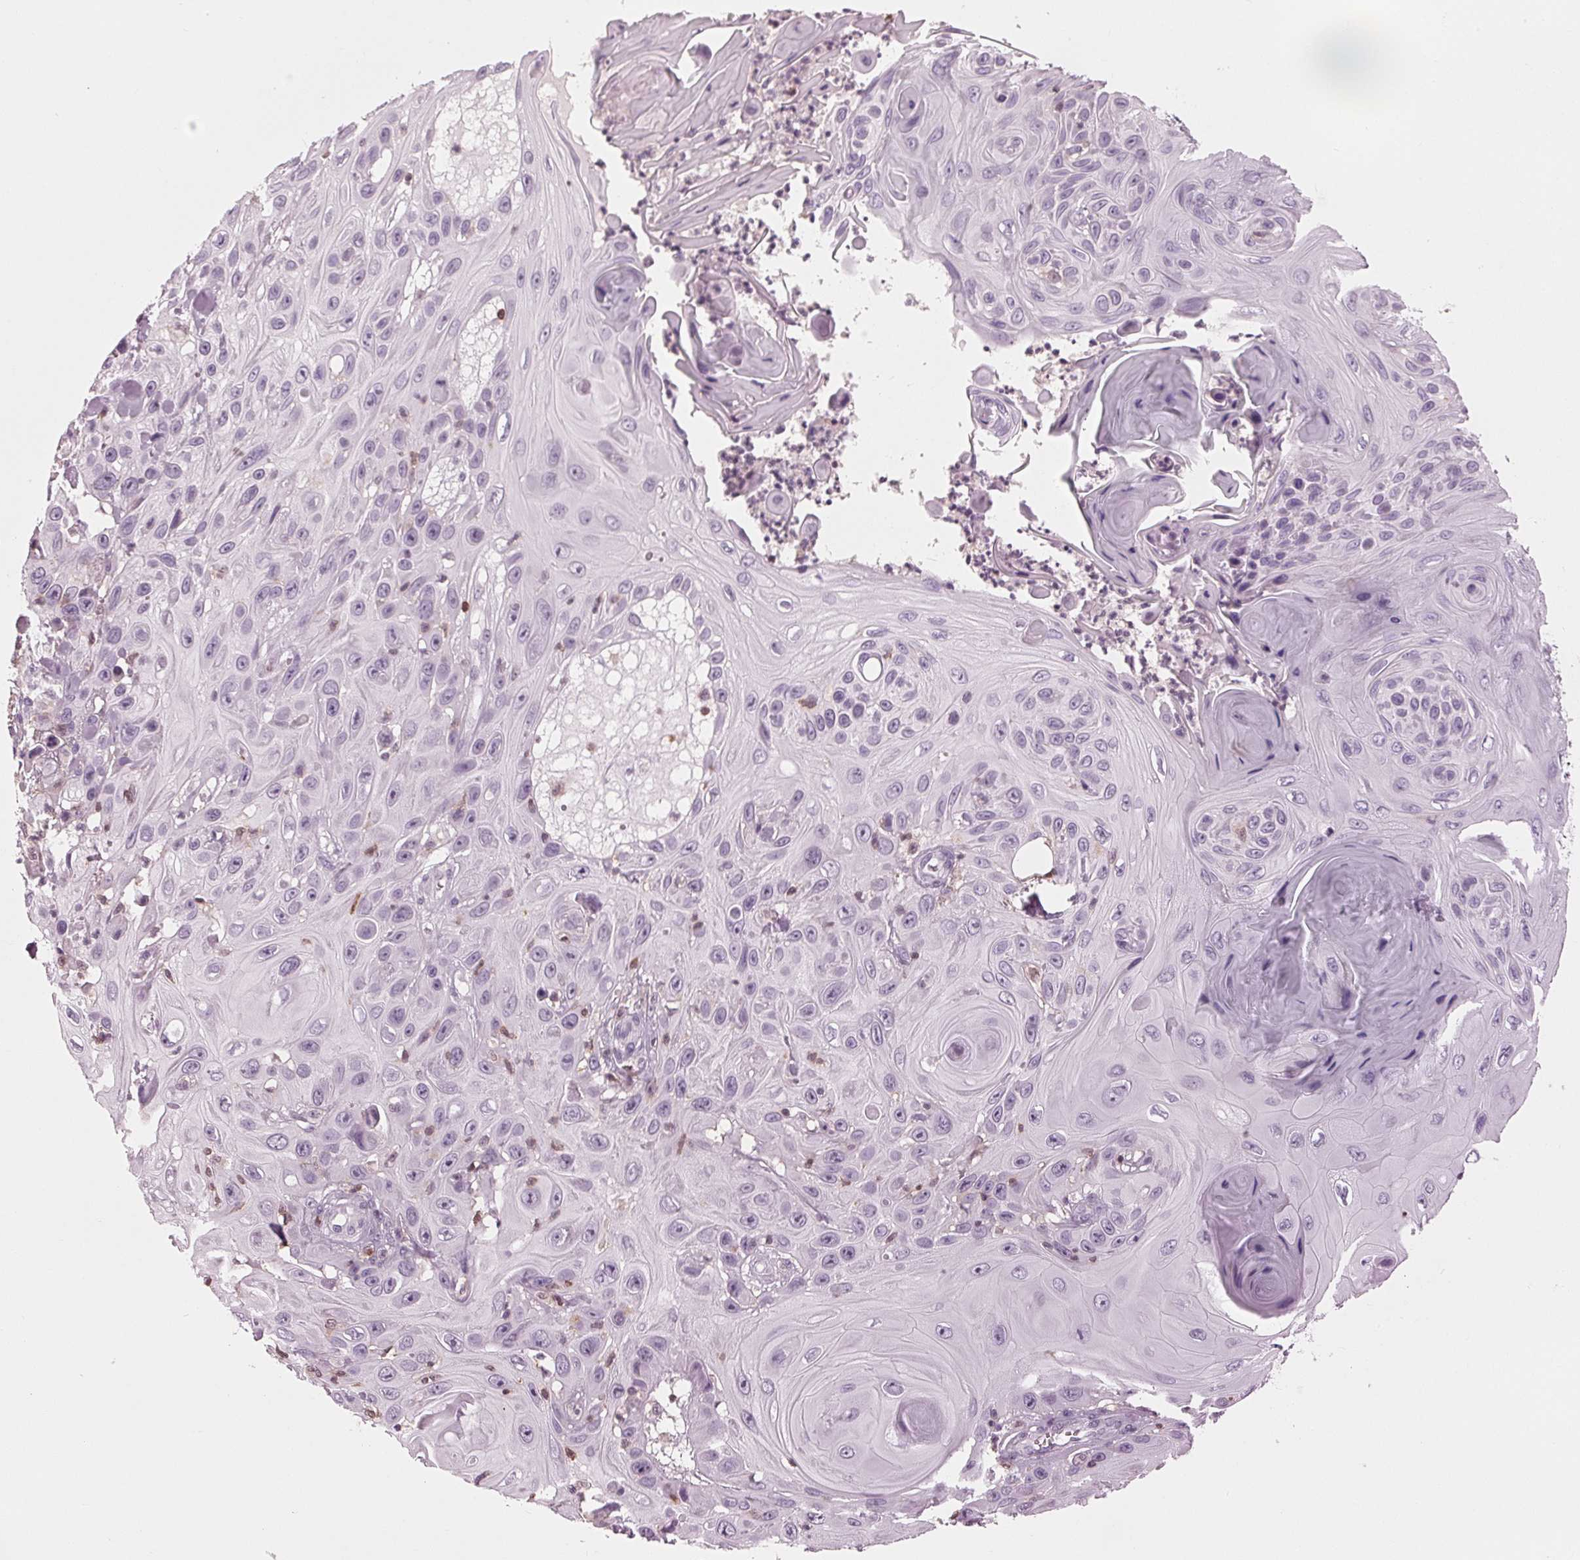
{"staining": {"intensity": "negative", "quantity": "none", "location": "none"}, "tissue": "skin cancer", "cell_type": "Tumor cells", "image_type": "cancer", "snomed": [{"axis": "morphology", "description": "Squamous cell carcinoma, NOS"}, {"axis": "topography", "description": "Skin"}], "caption": "Tumor cells are negative for brown protein staining in skin cancer. The staining was performed using DAB to visualize the protein expression in brown, while the nuclei were stained in blue with hematoxylin (Magnification: 20x).", "gene": "BTLA", "patient": {"sex": "male", "age": 82}}